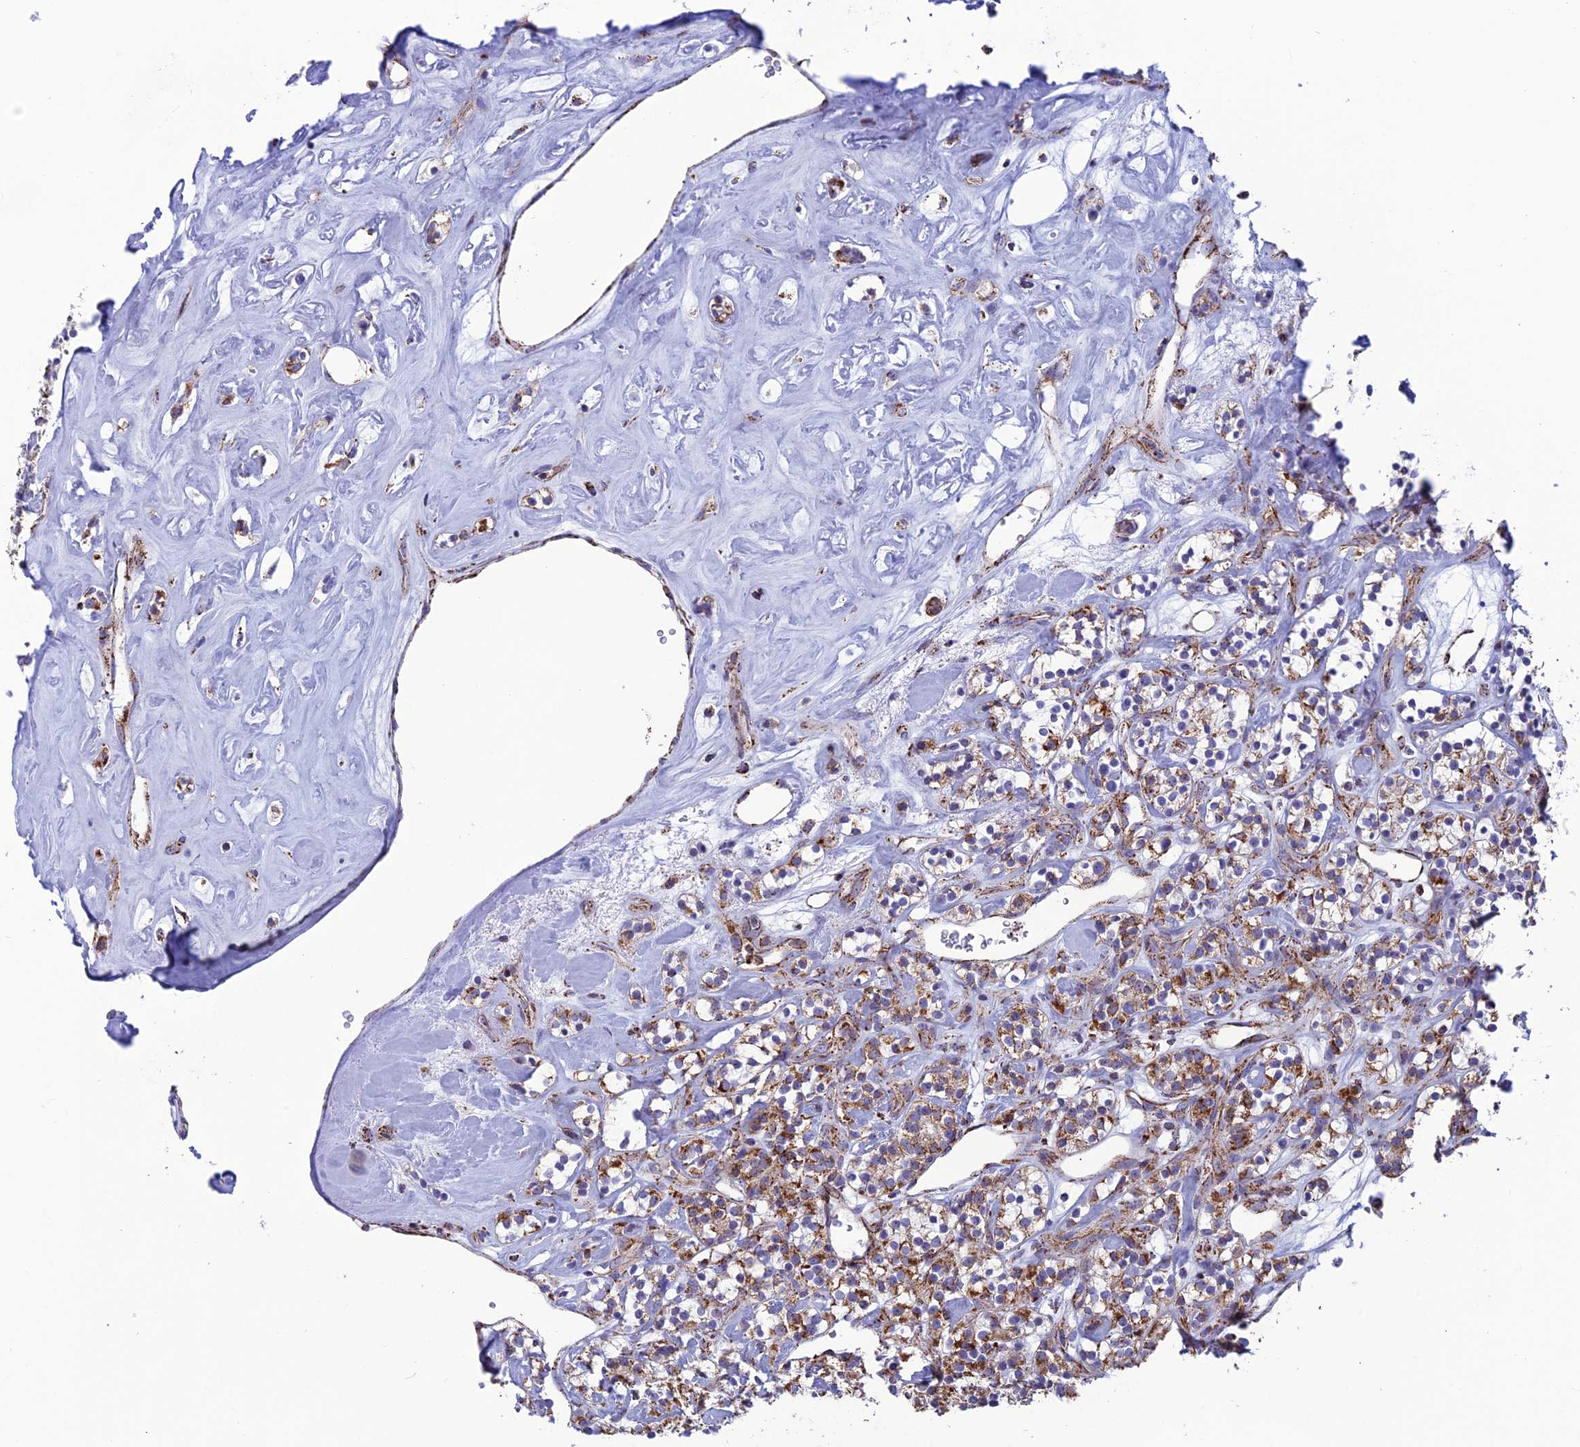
{"staining": {"intensity": "moderate", "quantity": "25%-75%", "location": "cytoplasmic/membranous"}, "tissue": "renal cancer", "cell_type": "Tumor cells", "image_type": "cancer", "snomed": [{"axis": "morphology", "description": "Adenocarcinoma, NOS"}, {"axis": "topography", "description": "Kidney"}], "caption": "Protein expression by IHC demonstrates moderate cytoplasmic/membranous staining in approximately 25%-75% of tumor cells in renal adenocarcinoma.", "gene": "MRPS18B", "patient": {"sex": "male", "age": 77}}